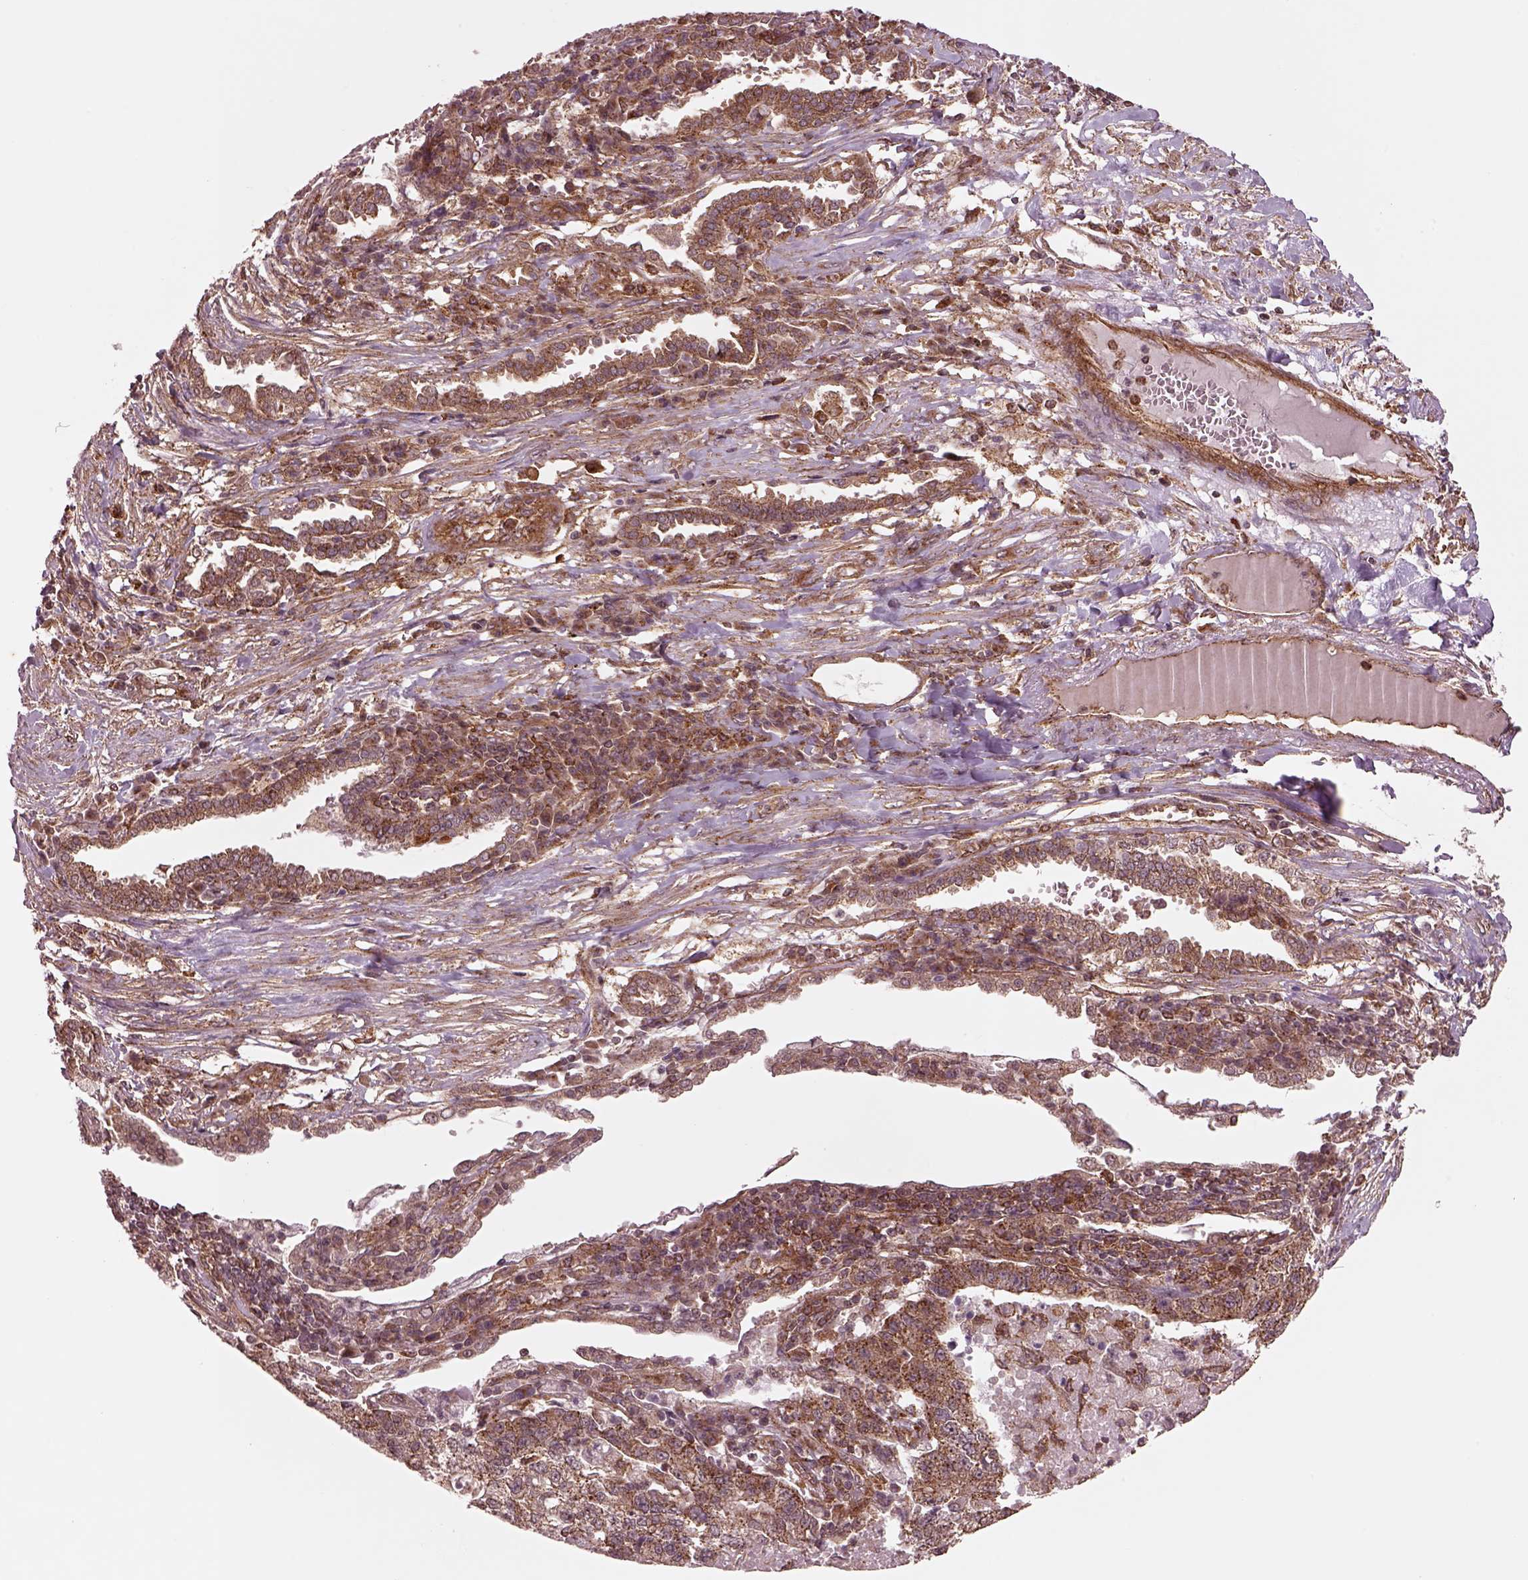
{"staining": {"intensity": "moderate", "quantity": "25%-75%", "location": "cytoplasmic/membranous"}, "tissue": "lung cancer", "cell_type": "Tumor cells", "image_type": "cancer", "snomed": [{"axis": "morphology", "description": "Adenocarcinoma, NOS"}, {"axis": "topography", "description": "Lung"}], "caption": "Protein expression analysis of human lung cancer (adenocarcinoma) reveals moderate cytoplasmic/membranous staining in approximately 25%-75% of tumor cells. (Brightfield microscopy of DAB IHC at high magnification).", "gene": "WASHC2A", "patient": {"sex": "male", "age": 57}}